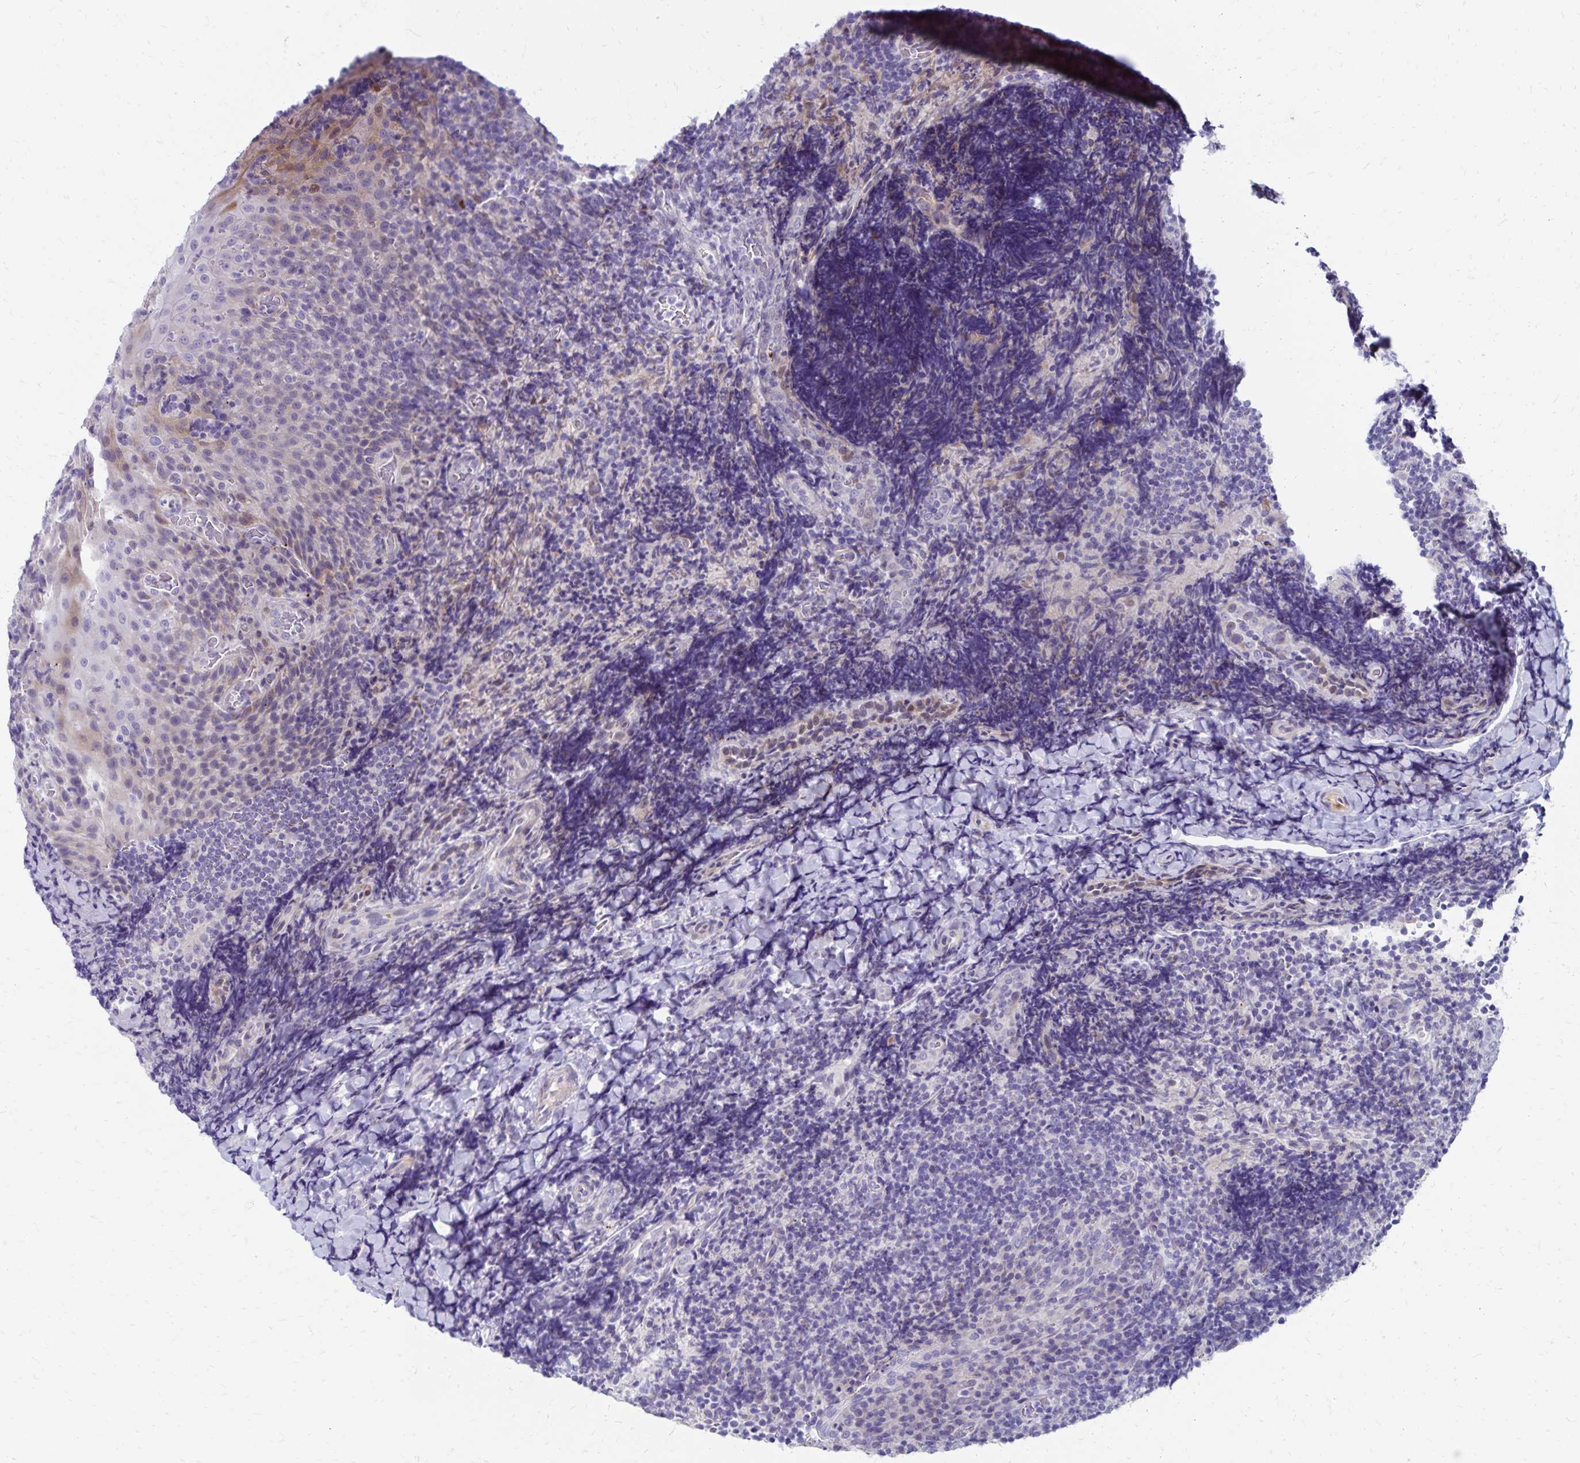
{"staining": {"intensity": "negative", "quantity": "none", "location": "none"}, "tissue": "tonsil", "cell_type": "Non-germinal center cells", "image_type": "normal", "snomed": [{"axis": "morphology", "description": "Normal tissue, NOS"}, {"axis": "topography", "description": "Tonsil"}], "caption": "High magnification brightfield microscopy of benign tonsil stained with DAB (brown) and counterstained with hematoxylin (blue): non-germinal center cells show no significant positivity. (Immunohistochemistry, brightfield microscopy, high magnification).", "gene": "NECAP1", "patient": {"sex": "male", "age": 17}}